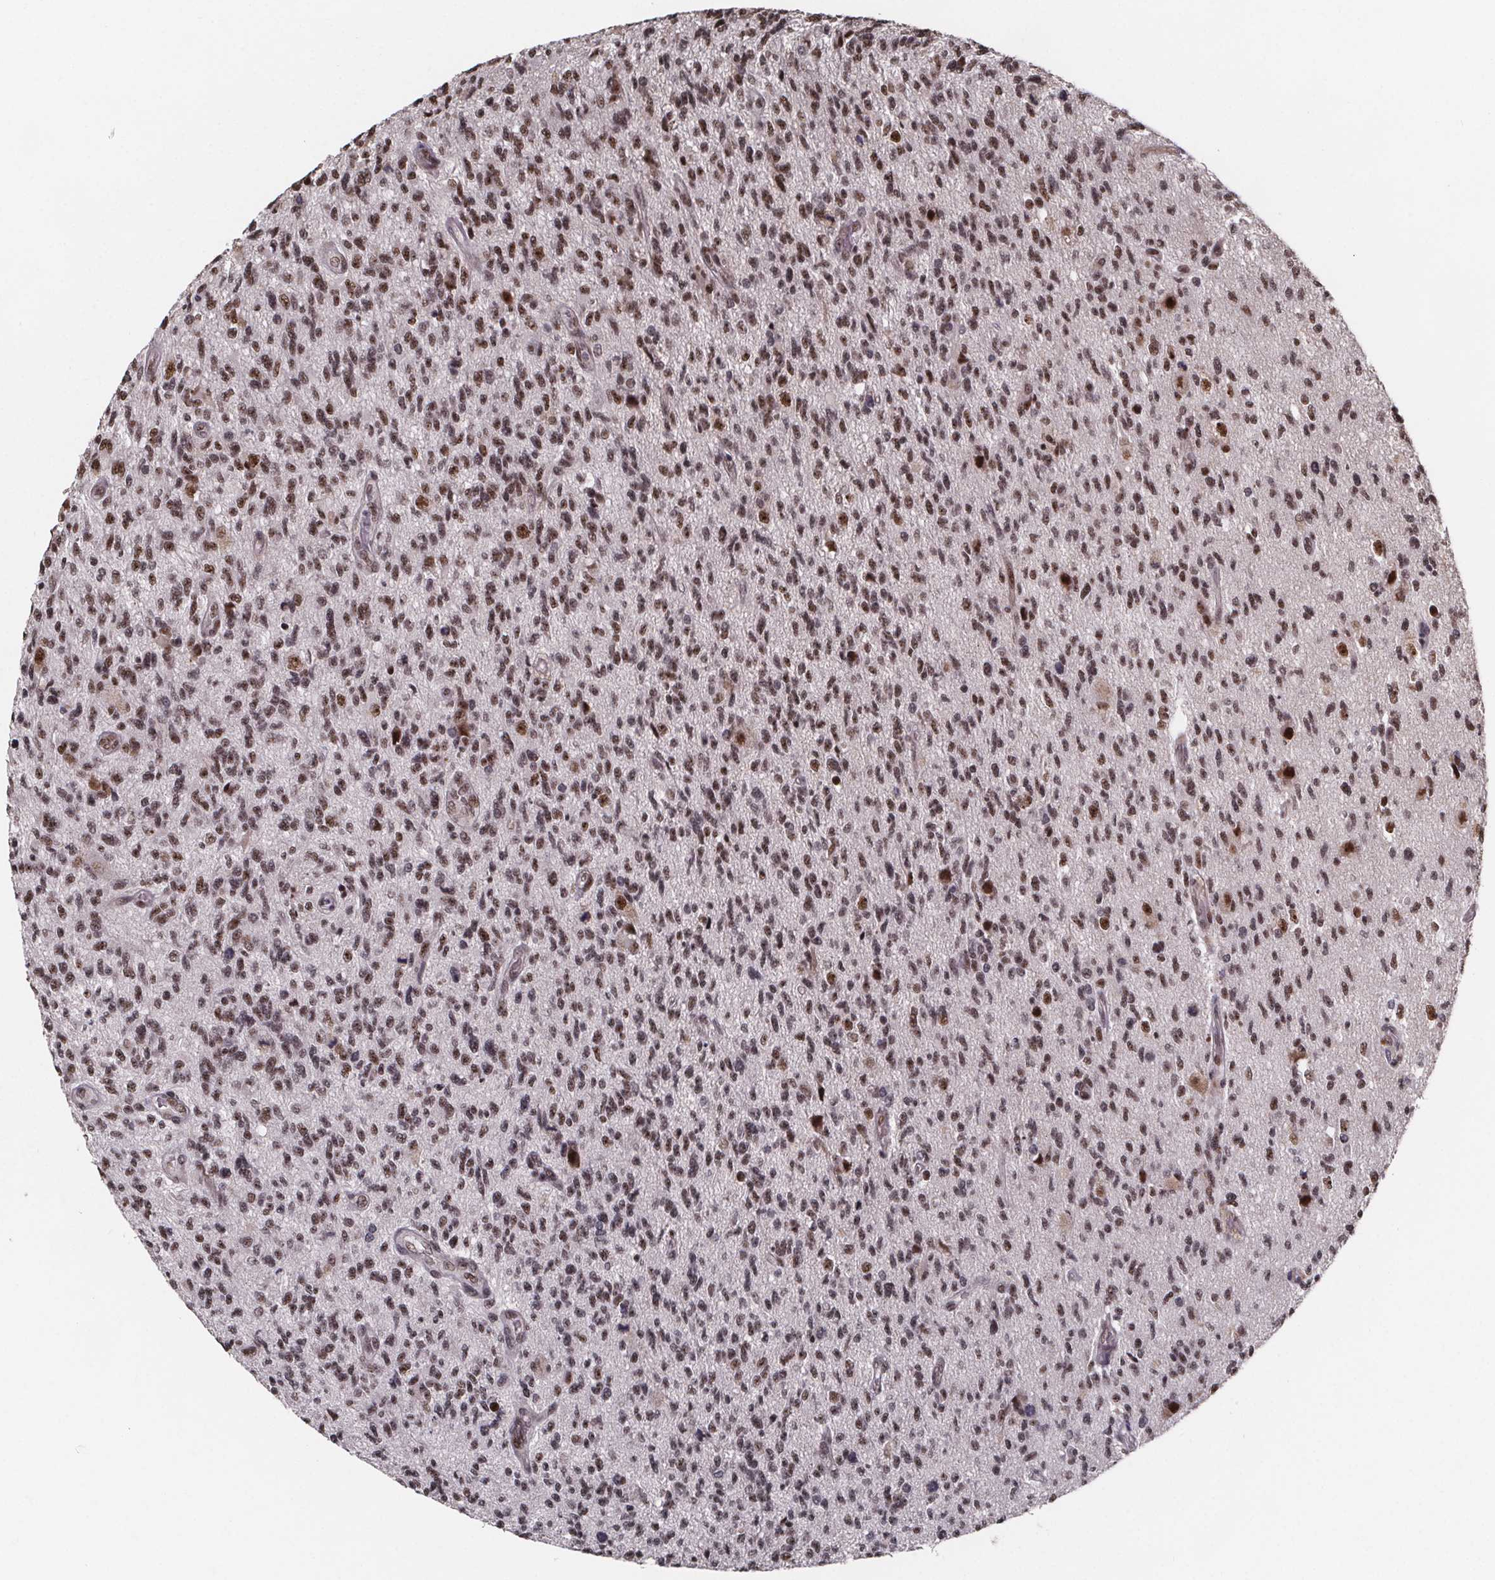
{"staining": {"intensity": "moderate", "quantity": ">75%", "location": "nuclear"}, "tissue": "glioma", "cell_type": "Tumor cells", "image_type": "cancer", "snomed": [{"axis": "morphology", "description": "Glioma, malignant, High grade"}, {"axis": "topography", "description": "Brain"}], "caption": "DAB (3,3'-diaminobenzidine) immunohistochemical staining of human malignant high-grade glioma displays moderate nuclear protein positivity in approximately >75% of tumor cells. Using DAB (brown) and hematoxylin (blue) stains, captured at high magnification using brightfield microscopy.", "gene": "U2SURP", "patient": {"sex": "male", "age": 56}}